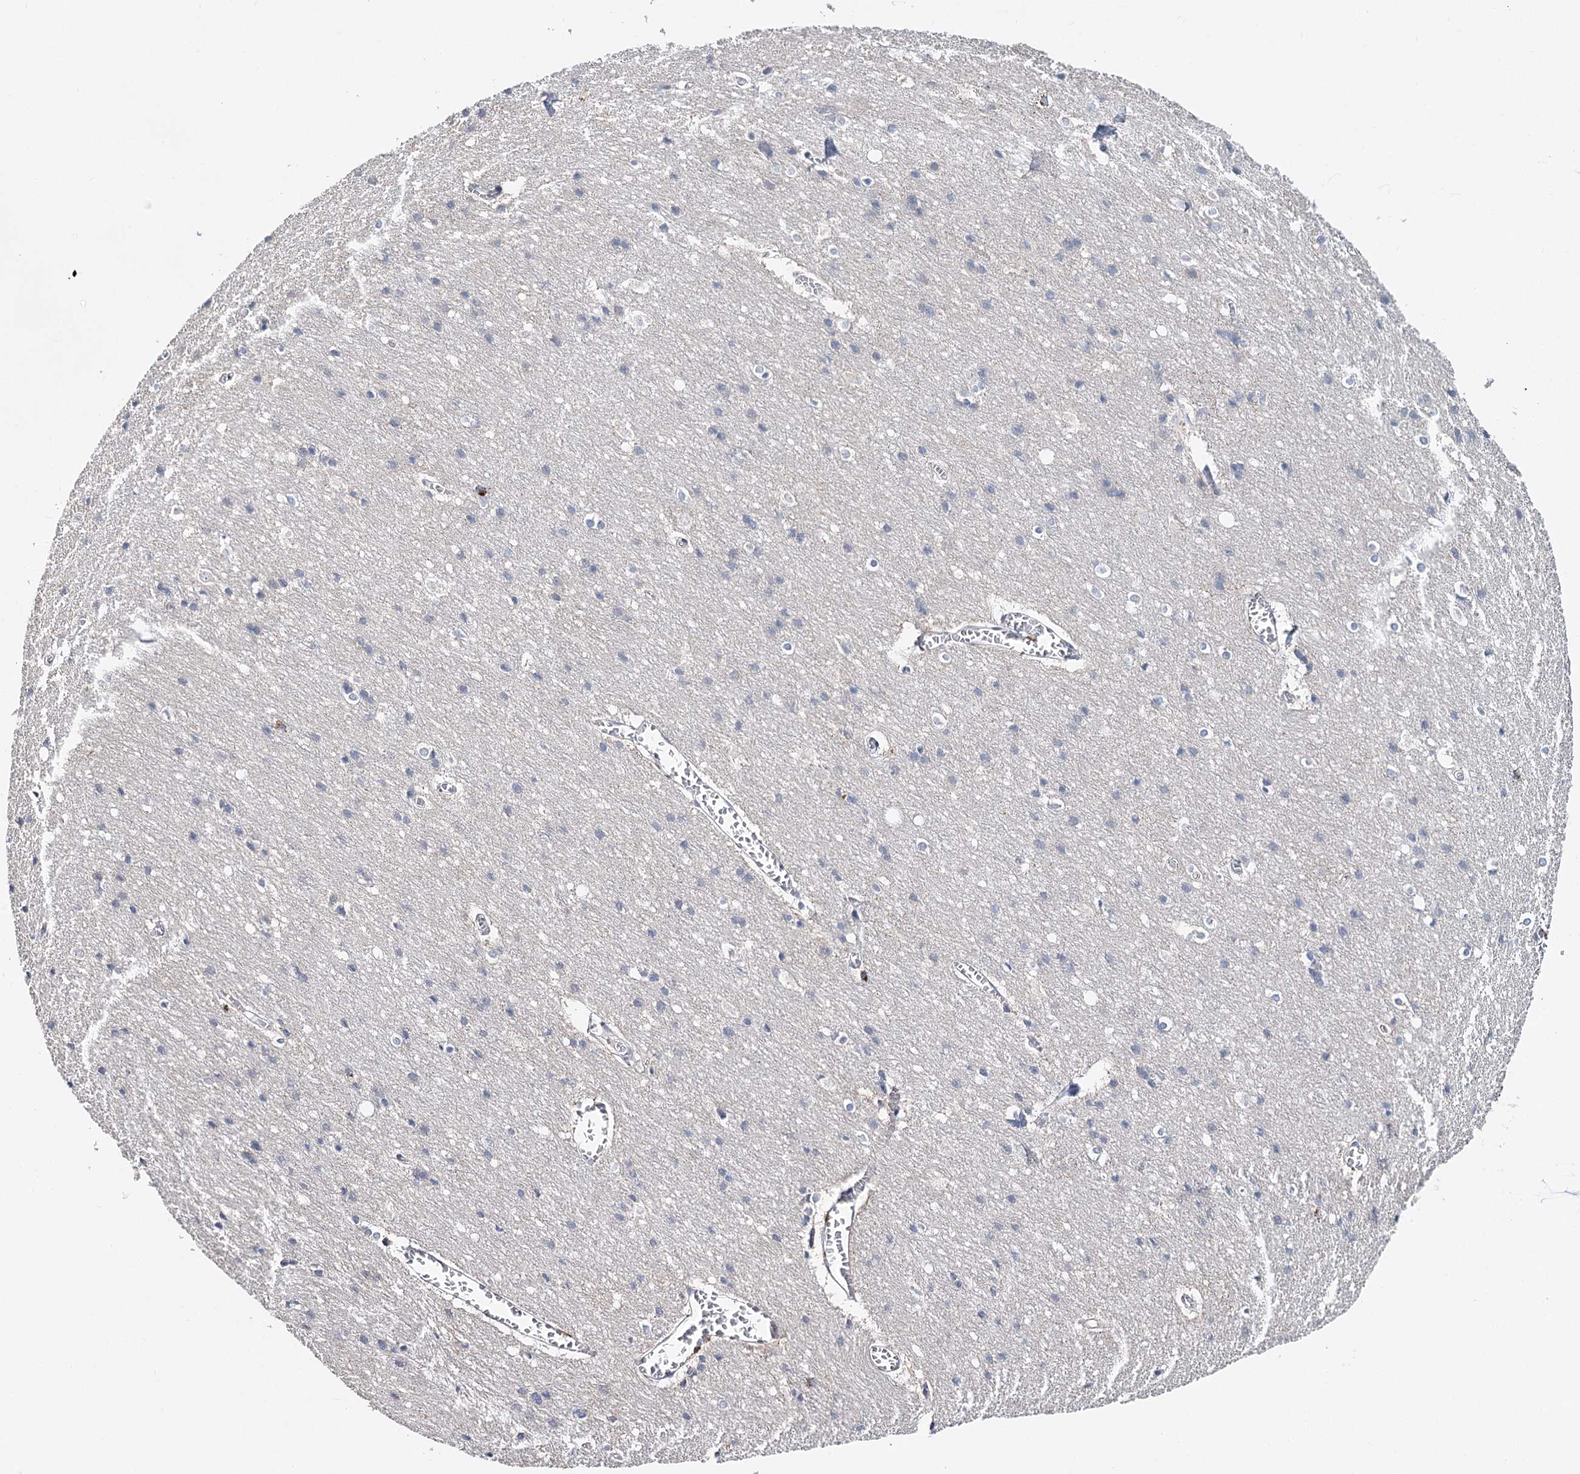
{"staining": {"intensity": "negative", "quantity": "none", "location": "none"}, "tissue": "cerebral cortex", "cell_type": "Endothelial cells", "image_type": "normal", "snomed": [{"axis": "morphology", "description": "Normal tissue, NOS"}, {"axis": "topography", "description": "Cerebral cortex"}], "caption": "Human cerebral cortex stained for a protein using immunohistochemistry (IHC) exhibits no staining in endothelial cells.", "gene": "DAPK1", "patient": {"sex": "male", "age": 54}}